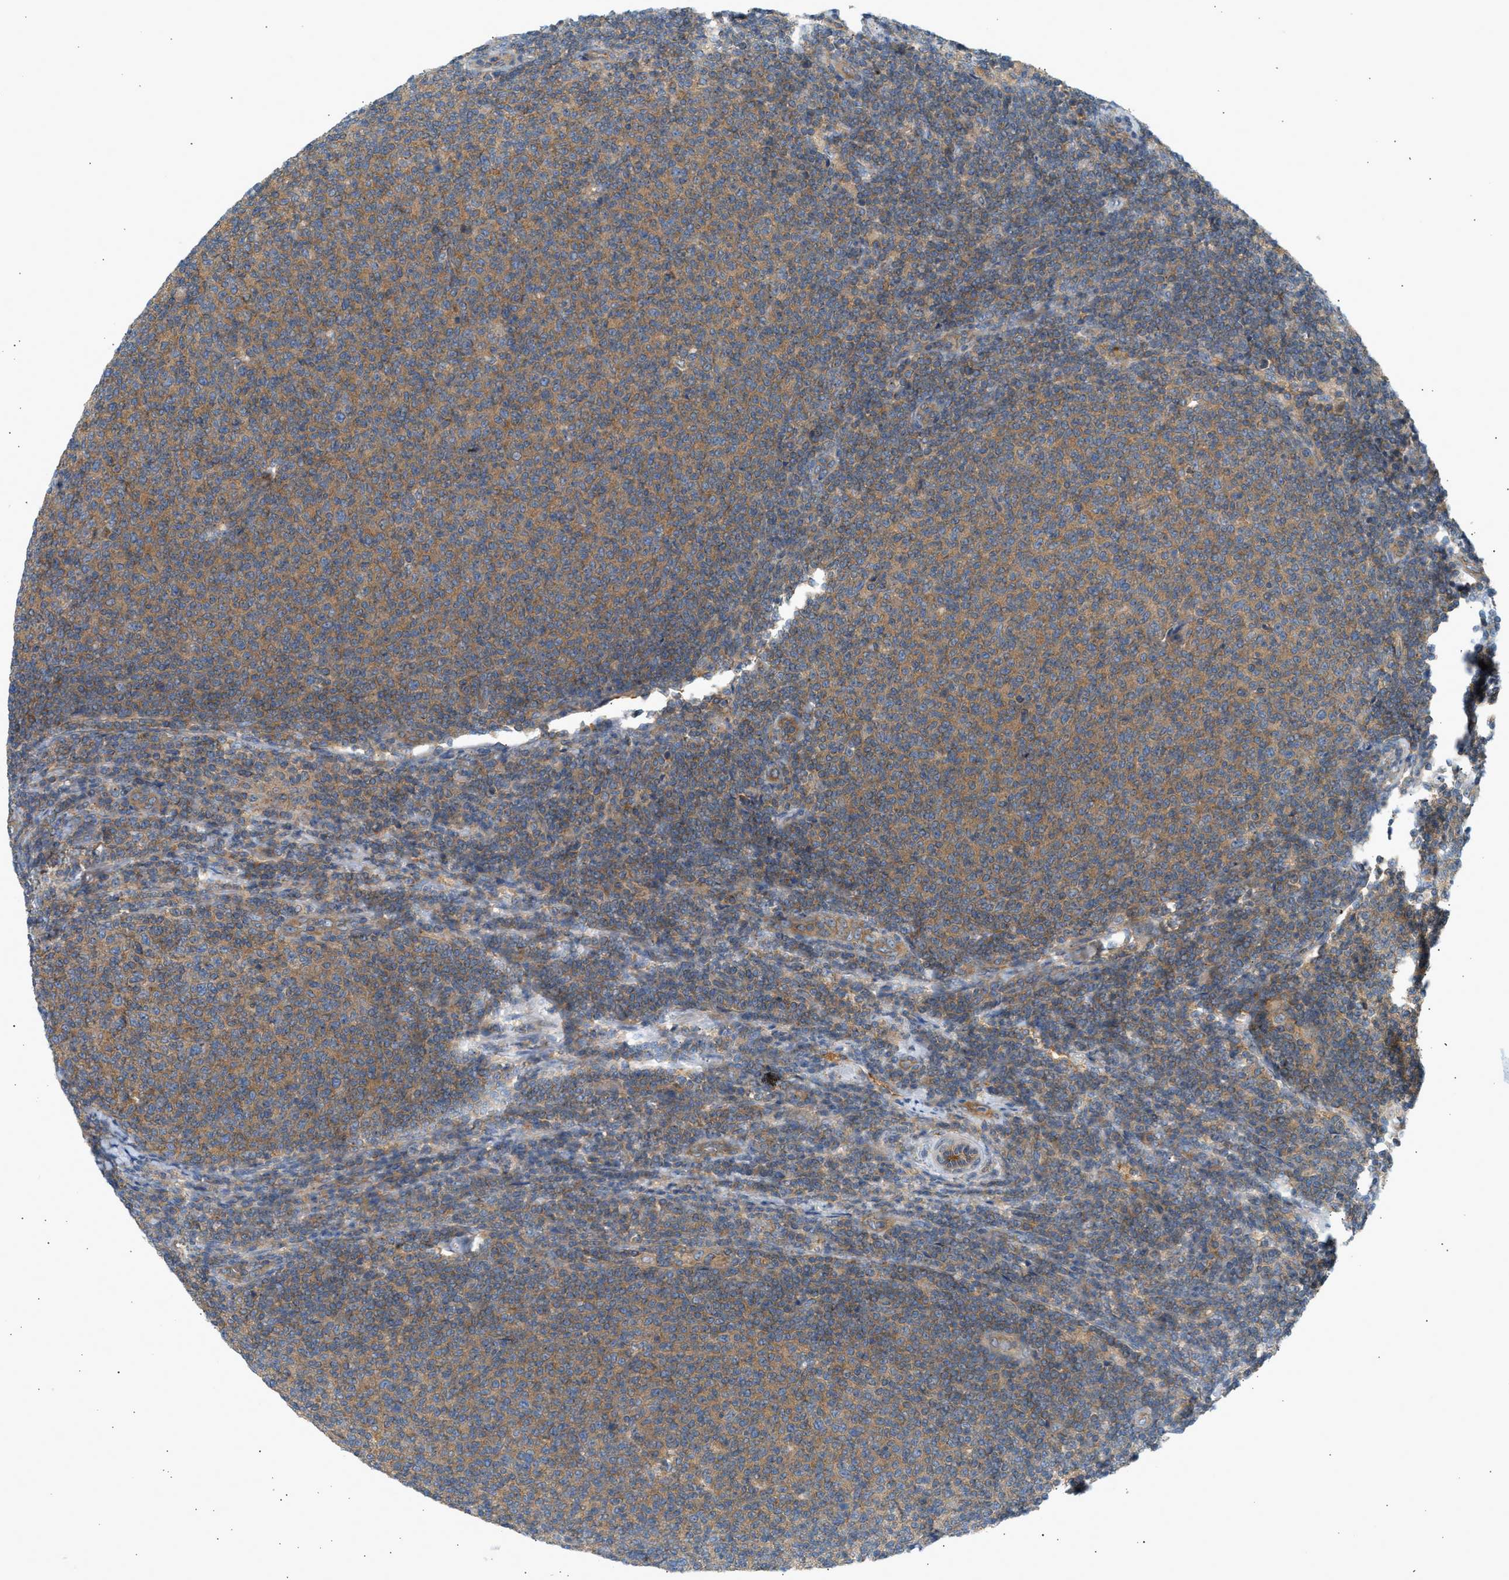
{"staining": {"intensity": "moderate", "quantity": ">75%", "location": "cytoplasmic/membranous"}, "tissue": "lymphoma", "cell_type": "Tumor cells", "image_type": "cancer", "snomed": [{"axis": "morphology", "description": "Malignant lymphoma, non-Hodgkin's type, Low grade"}, {"axis": "topography", "description": "Lymph node"}], "caption": "Protein analysis of low-grade malignant lymphoma, non-Hodgkin's type tissue demonstrates moderate cytoplasmic/membranous positivity in about >75% of tumor cells.", "gene": "PAFAH1B1", "patient": {"sex": "male", "age": 66}}